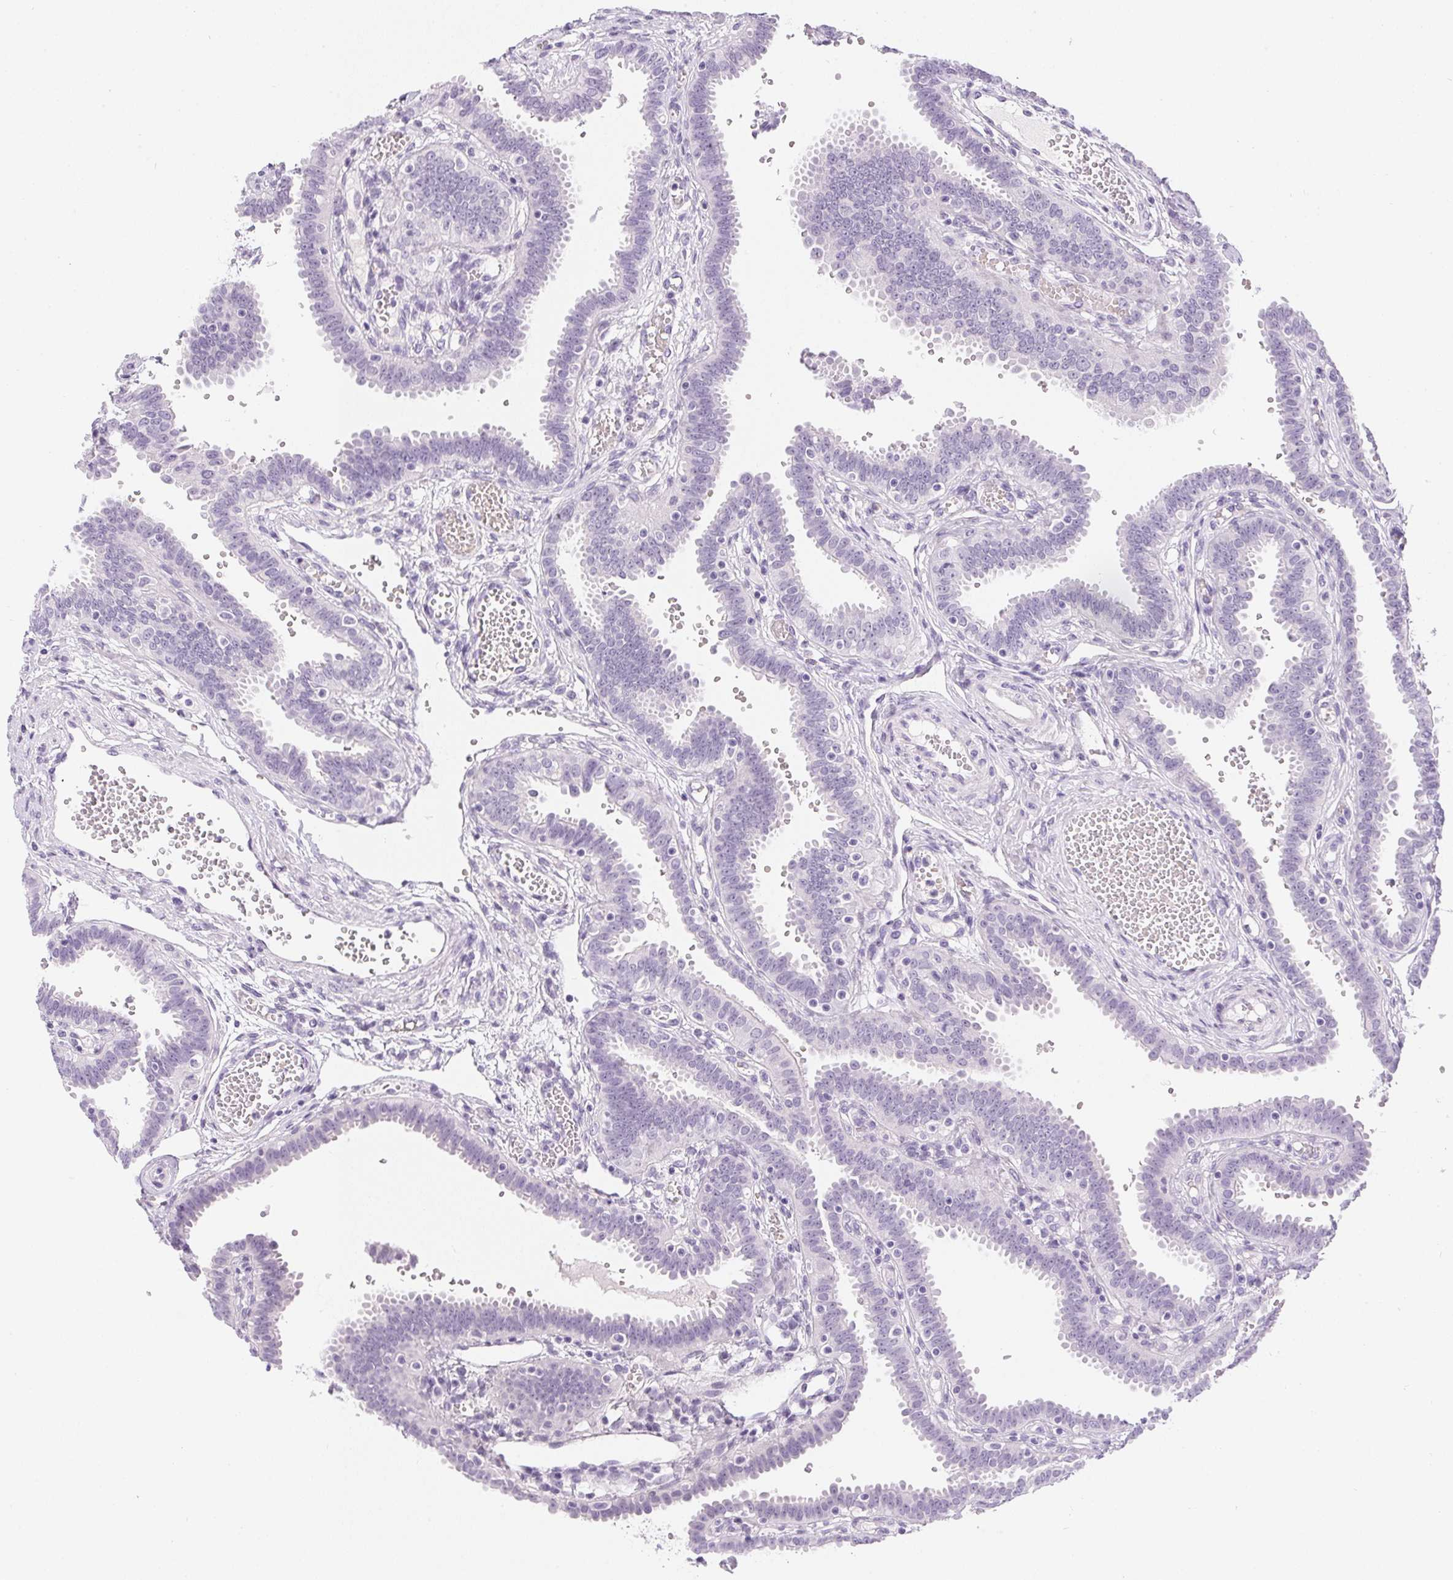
{"staining": {"intensity": "negative", "quantity": "none", "location": "none"}, "tissue": "fallopian tube", "cell_type": "Glandular cells", "image_type": "normal", "snomed": [{"axis": "morphology", "description": "Normal tissue, NOS"}, {"axis": "topography", "description": "Fallopian tube"}], "caption": "Immunohistochemistry photomicrograph of normal fallopian tube stained for a protein (brown), which exhibits no expression in glandular cells.", "gene": "PPY", "patient": {"sex": "female", "age": 37}}